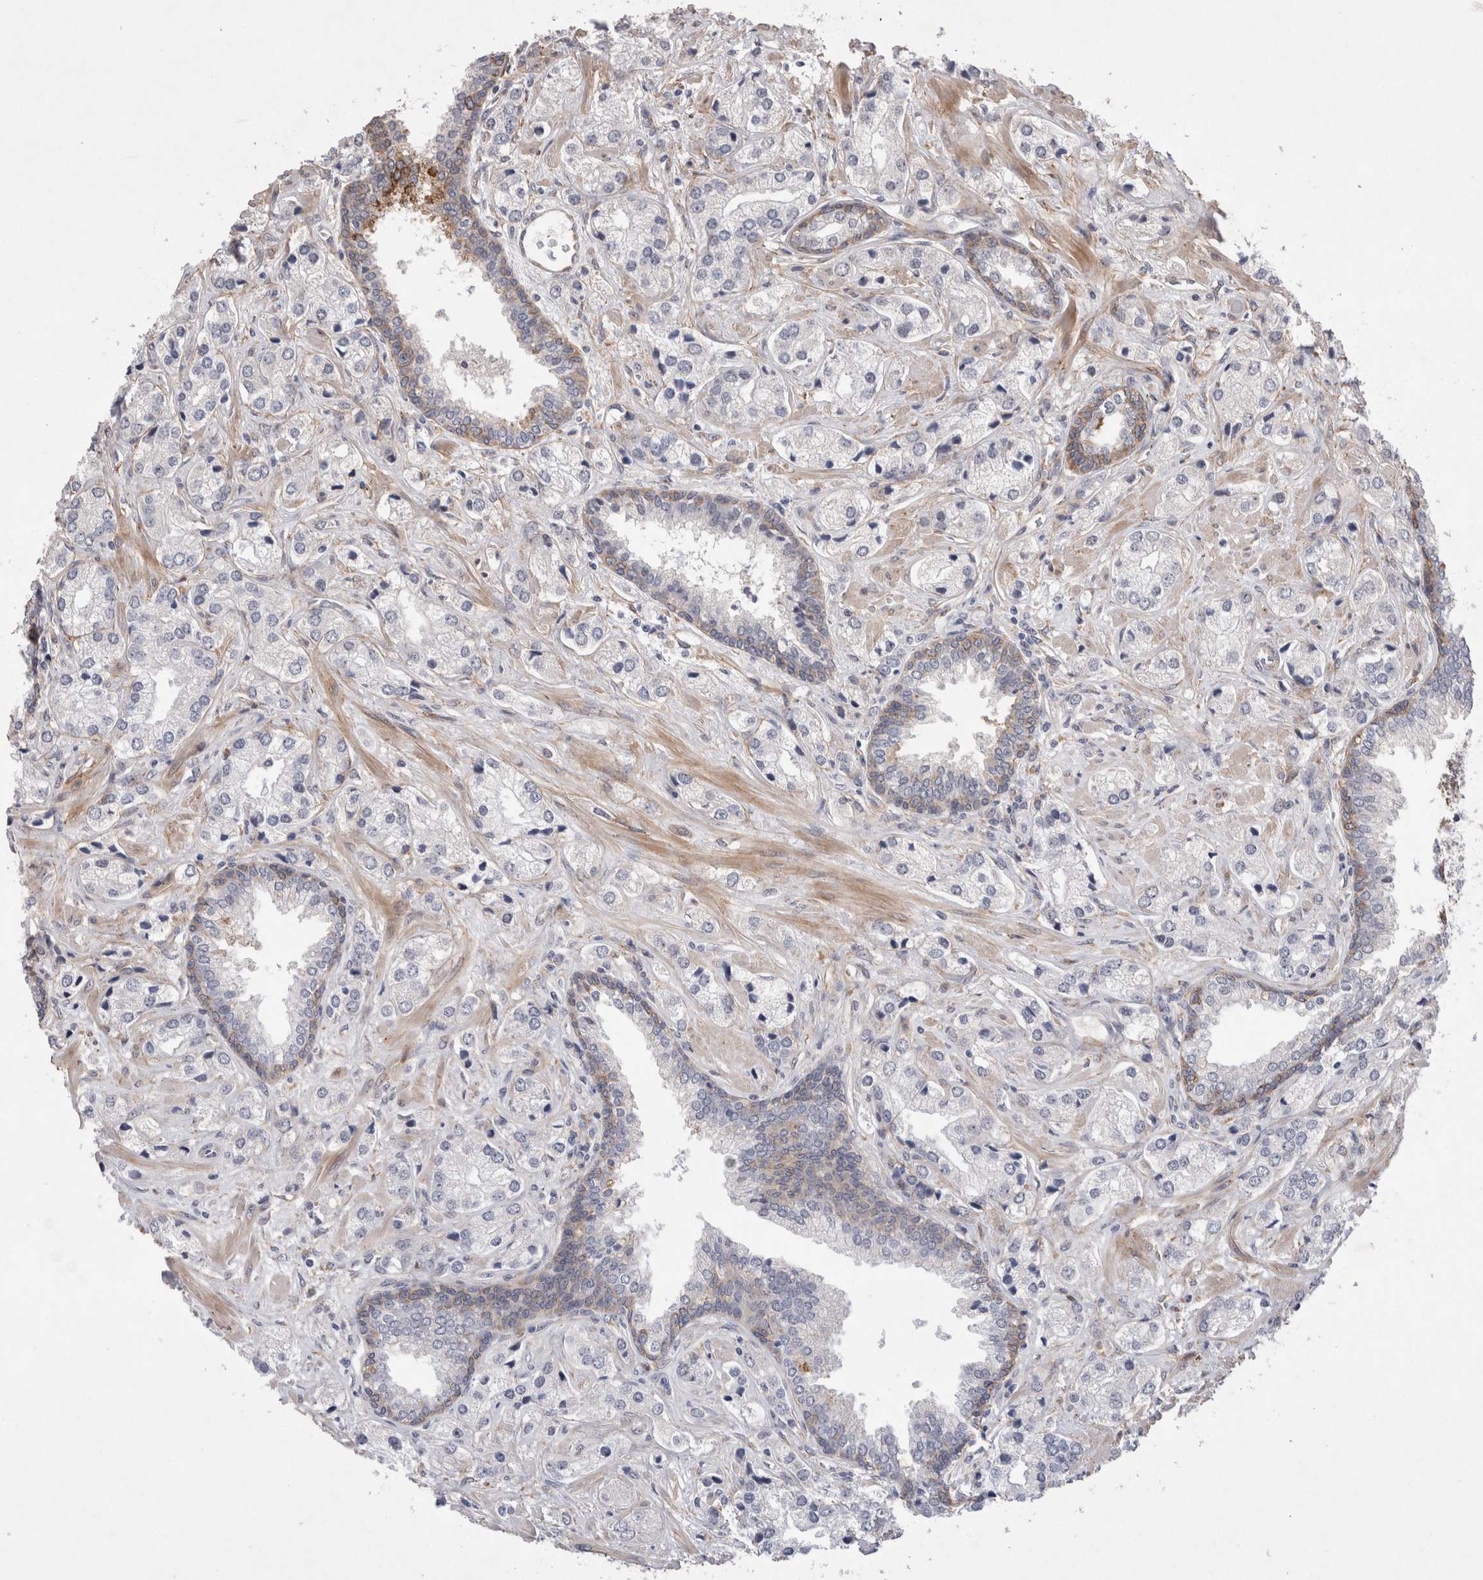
{"staining": {"intensity": "negative", "quantity": "none", "location": "none"}, "tissue": "prostate cancer", "cell_type": "Tumor cells", "image_type": "cancer", "snomed": [{"axis": "morphology", "description": "Adenocarcinoma, High grade"}, {"axis": "topography", "description": "Prostate"}], "caption": "DAB (3,3'-diaminobenzidine) immunohistochemical staining of prostate cancer displays no significant staining in tumor cells. (Immunohistochemistry, brightfield microscopy, high magnification).", "gene": "GIMAP6", "patient": {"sex": "male", "age": 66}}